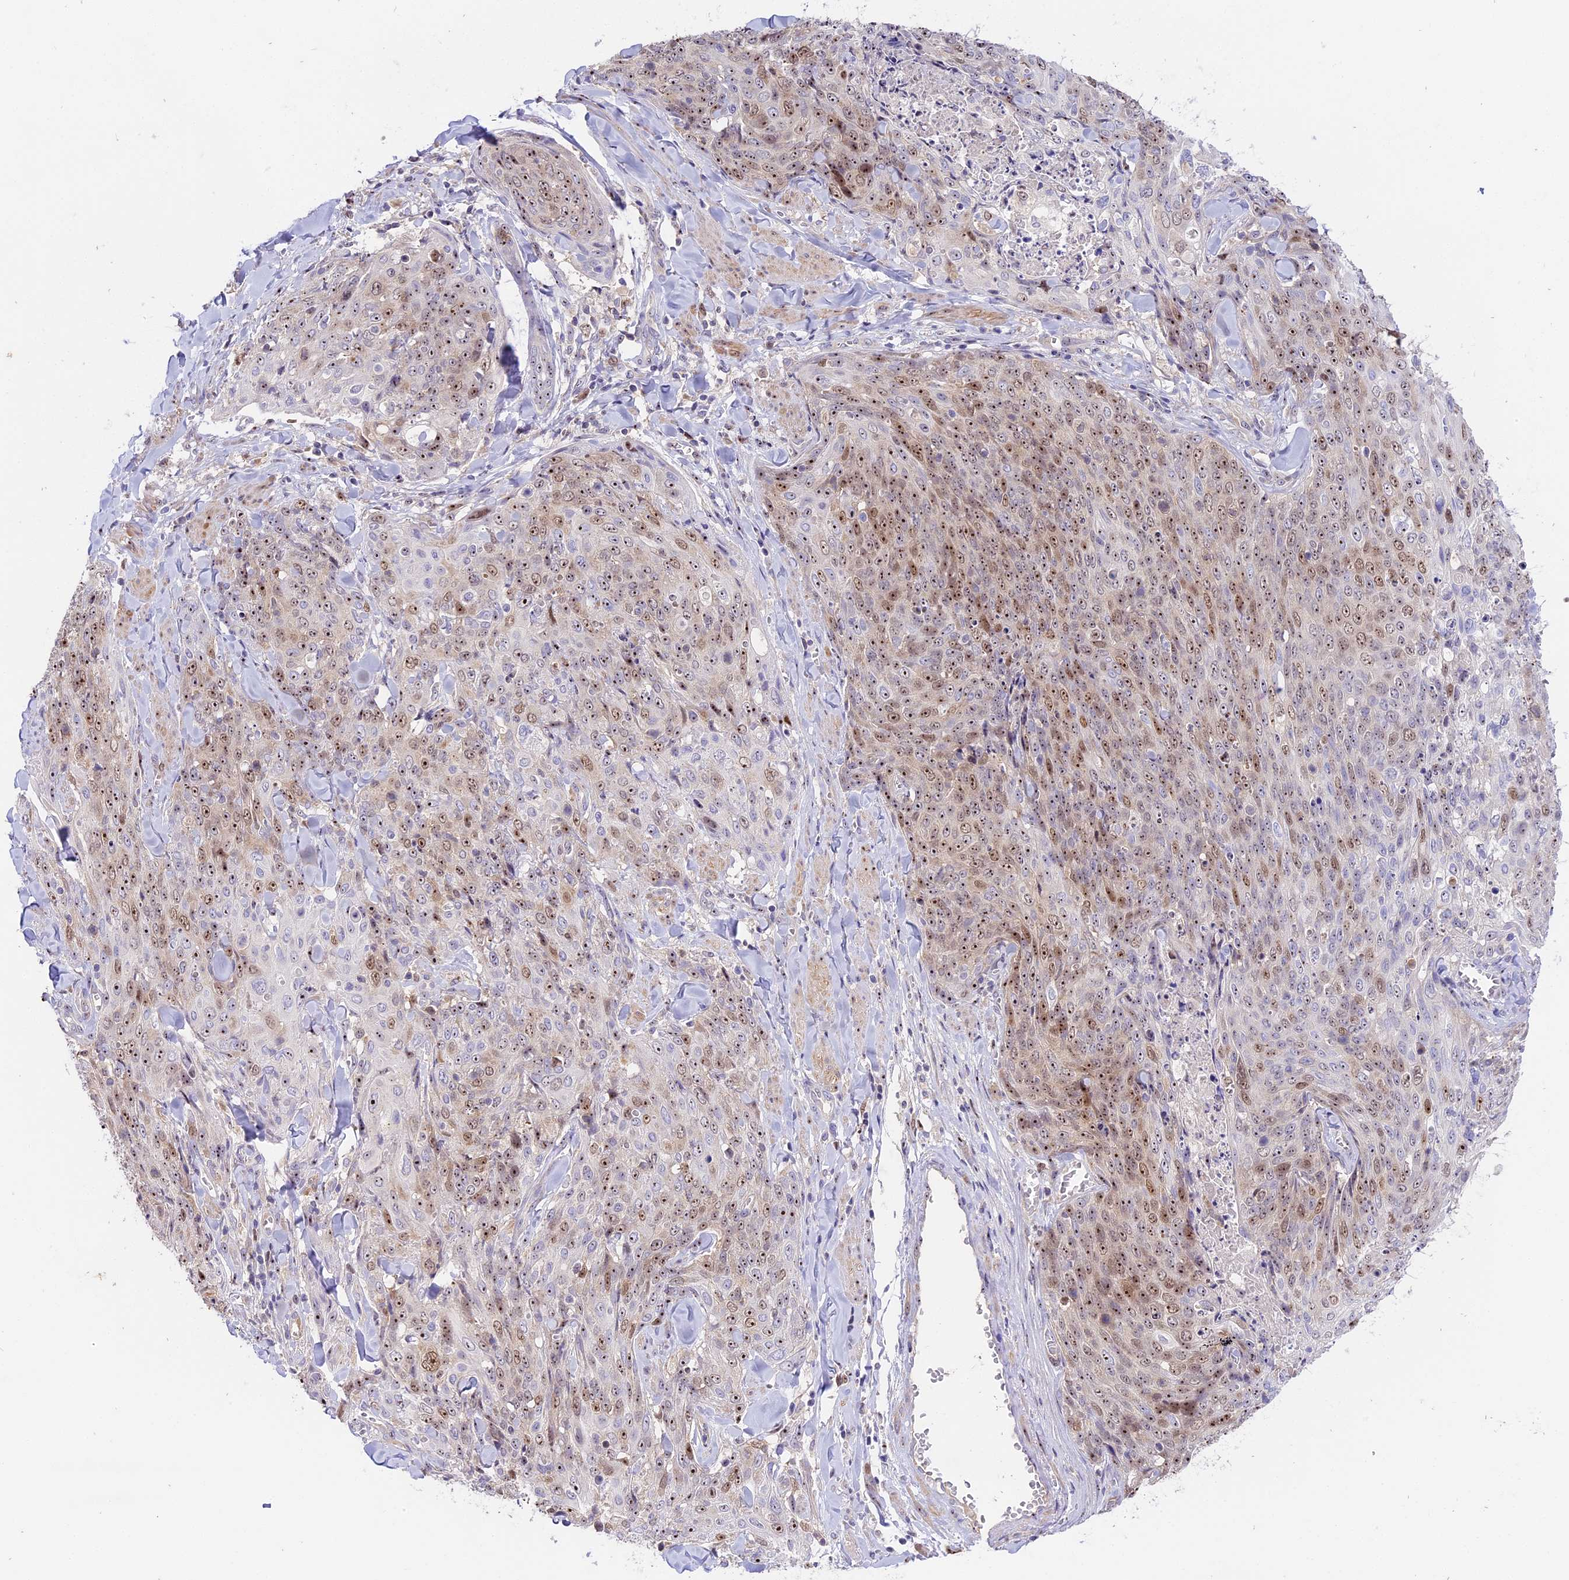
{"staining": {"intensity": "moderate", "quantity": ">75%", "location": "nuclear"}, "tissue": "skin cancer", "cell_type": "Tumor cells", "image_type": "cancer", "snomed": [{"axis": "morphology", "description": "Squamous cell carcinoma, NOS"}, {"axis": "topography", "description": "Skin"}, {"axis": "topography", "description": "Vulva"}], "caption": "Human skin cancer stained for a protein (brown) reveals moderate nuclear positive staining in about >75% of tumor cells.", "gene": "RAD51", "patient": {"sex": "female", "age": 85}}